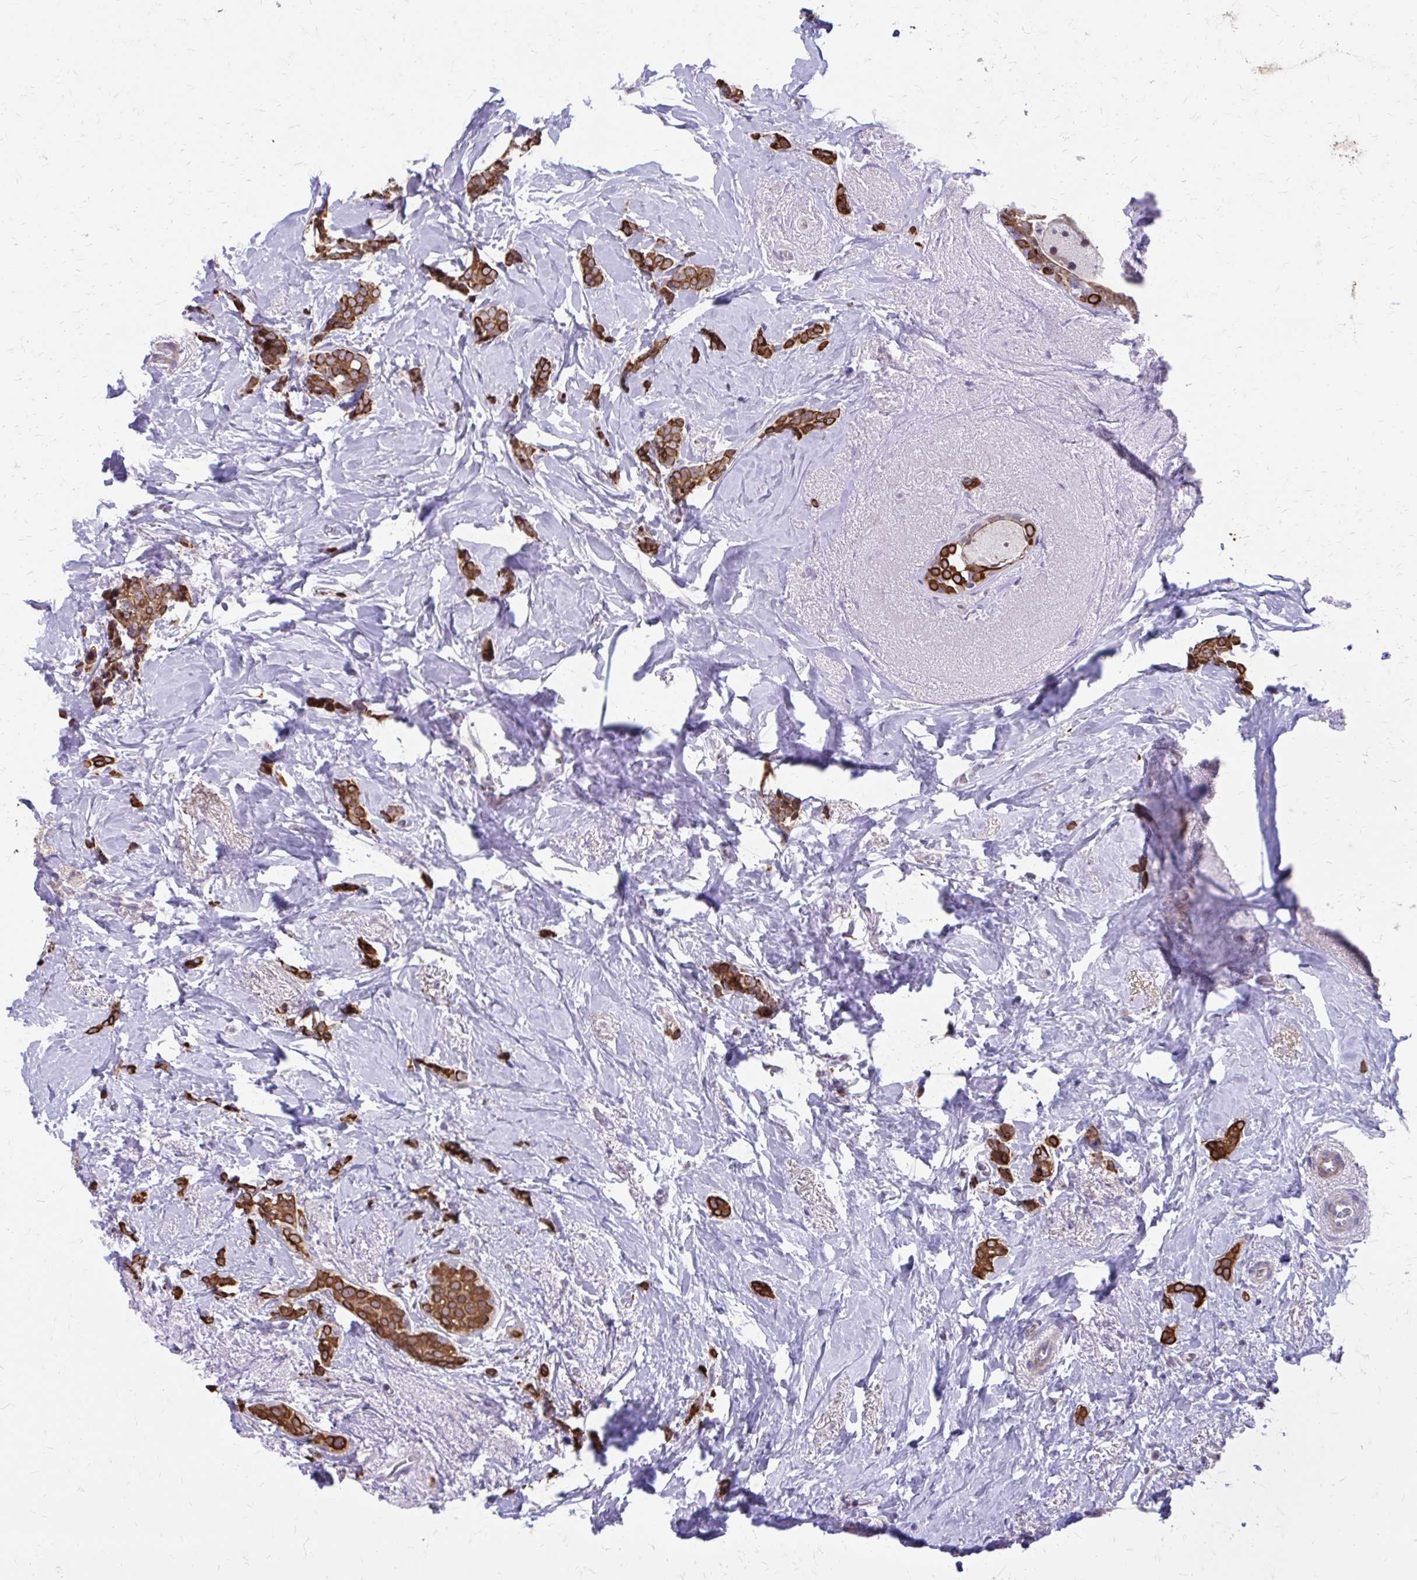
{"staining": {"intensity": "strong", "quantity": ">75%", "location": "cytoplasmic/membranous"}, "tissue": "breast cancer", "cell_type": "Tumor cells", "image_type": "cancer", "snomed": [{"axis": "morphology", "description": "Normal tissue, NOS"}, {"axis": "morphology", "description": "Duct carcinoma"}, {"axis": "topography", "description": "Breast"}], "caption": "Breast intraductal carcinoma tissue reveals strong cytoplasmic/membranous positivity in about >75% of tumor cells, visualized by immunohistochemistry. Using DAB (brown) and hematoxylin (blue) stains, captured at high magnification using brightfield microscopy.", "gene": "ANKRD30B", "patient": {"sex": "female", "age": 77}}